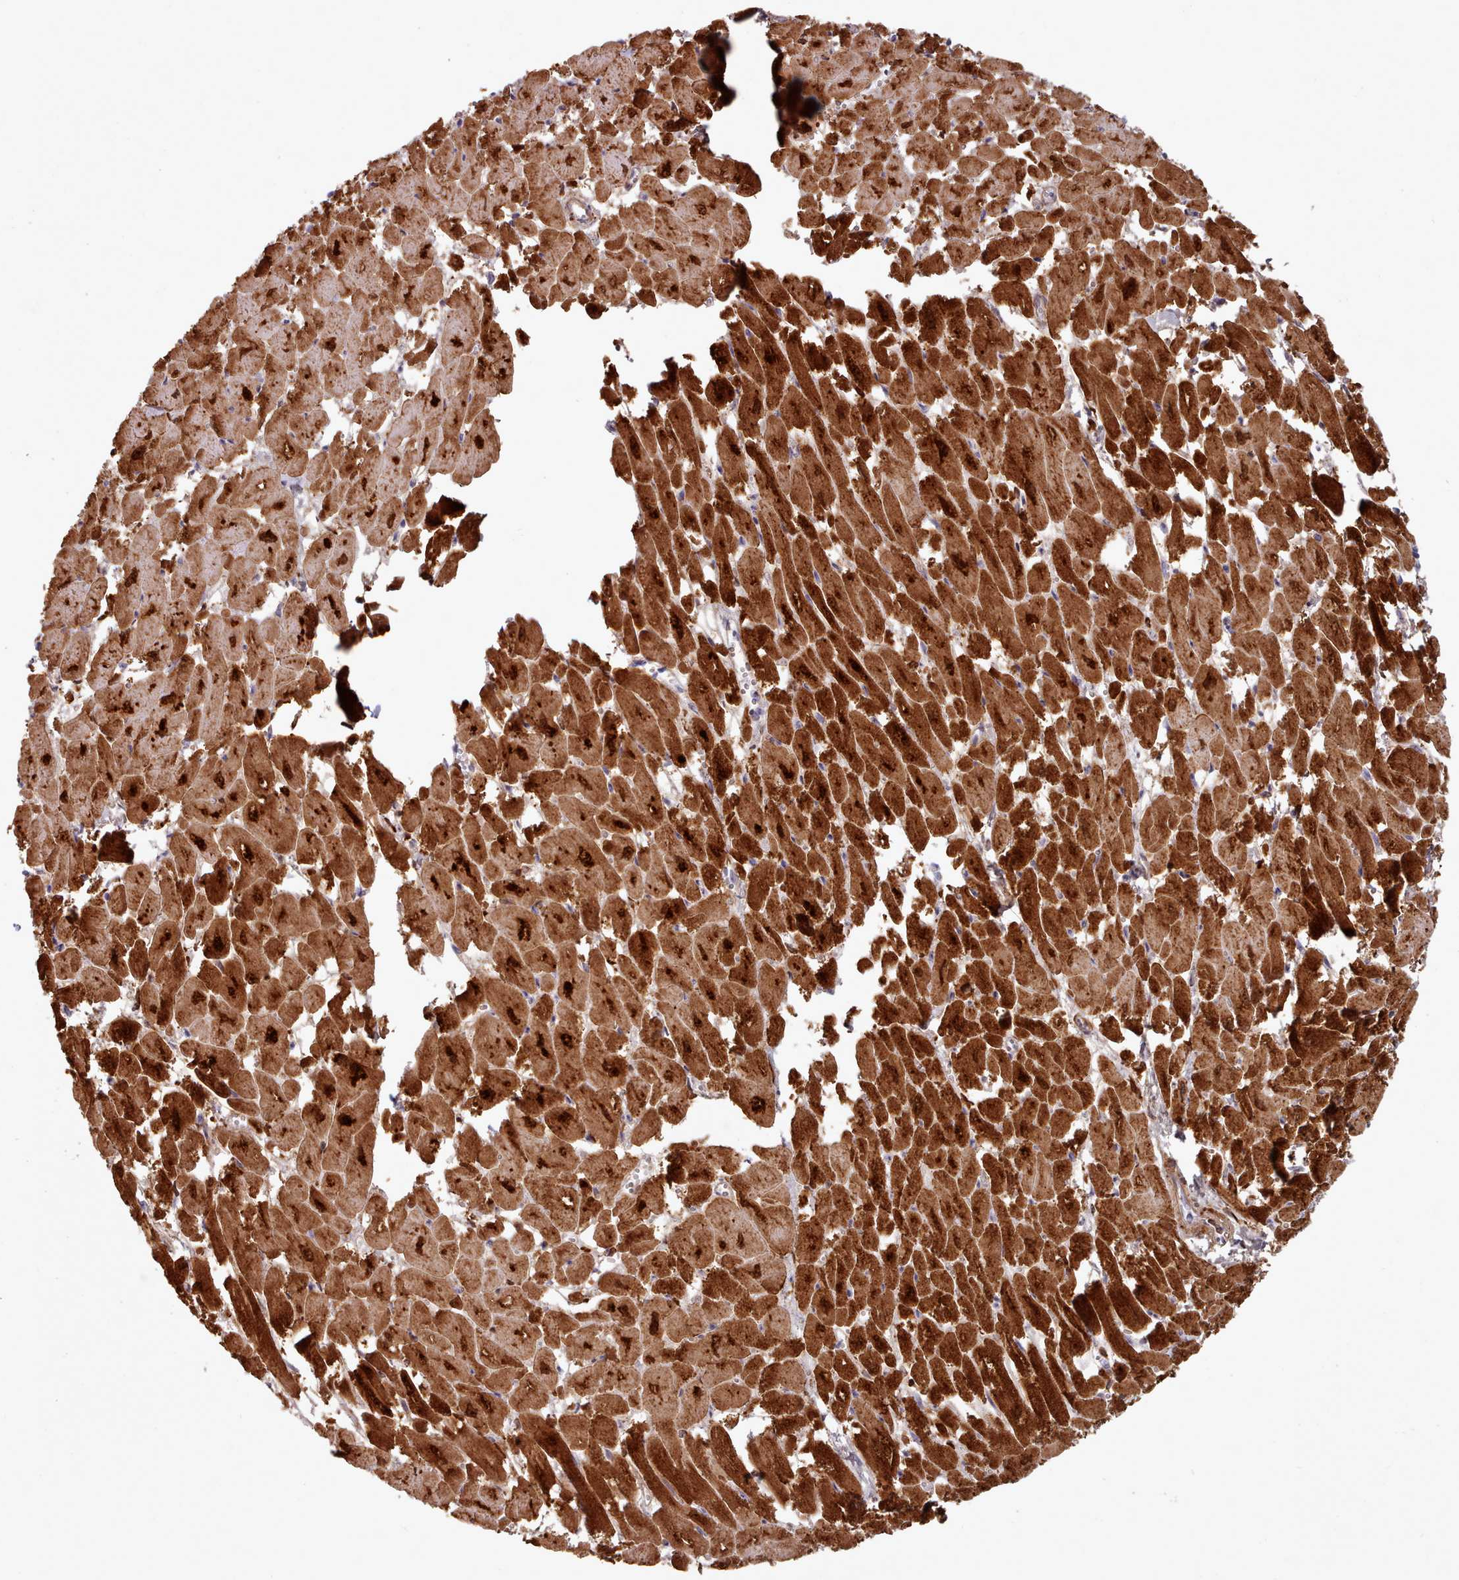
{"staining": {"intensity": "strong", "quantity": ">75%", "location": "cytoplasmic/membranous"}, "tissue": "heart muscle", "cell_type": "Cardiomyocytes", "image_type": "normal", "snomed": [{"axis": "morphology", "description": "Normal tissue, NOS"}, {"axis": "topography", "description": "Heart"}], "caption": "The micrograph displays immunohistochemical staining of unremarkable heart muscle. There is strong cytoplasmic/membranous positivity is seen in approximately >75% of cardiomyocytes.", "gene": "HSDL2", "patient": {"sex": "male", "age": 54}}